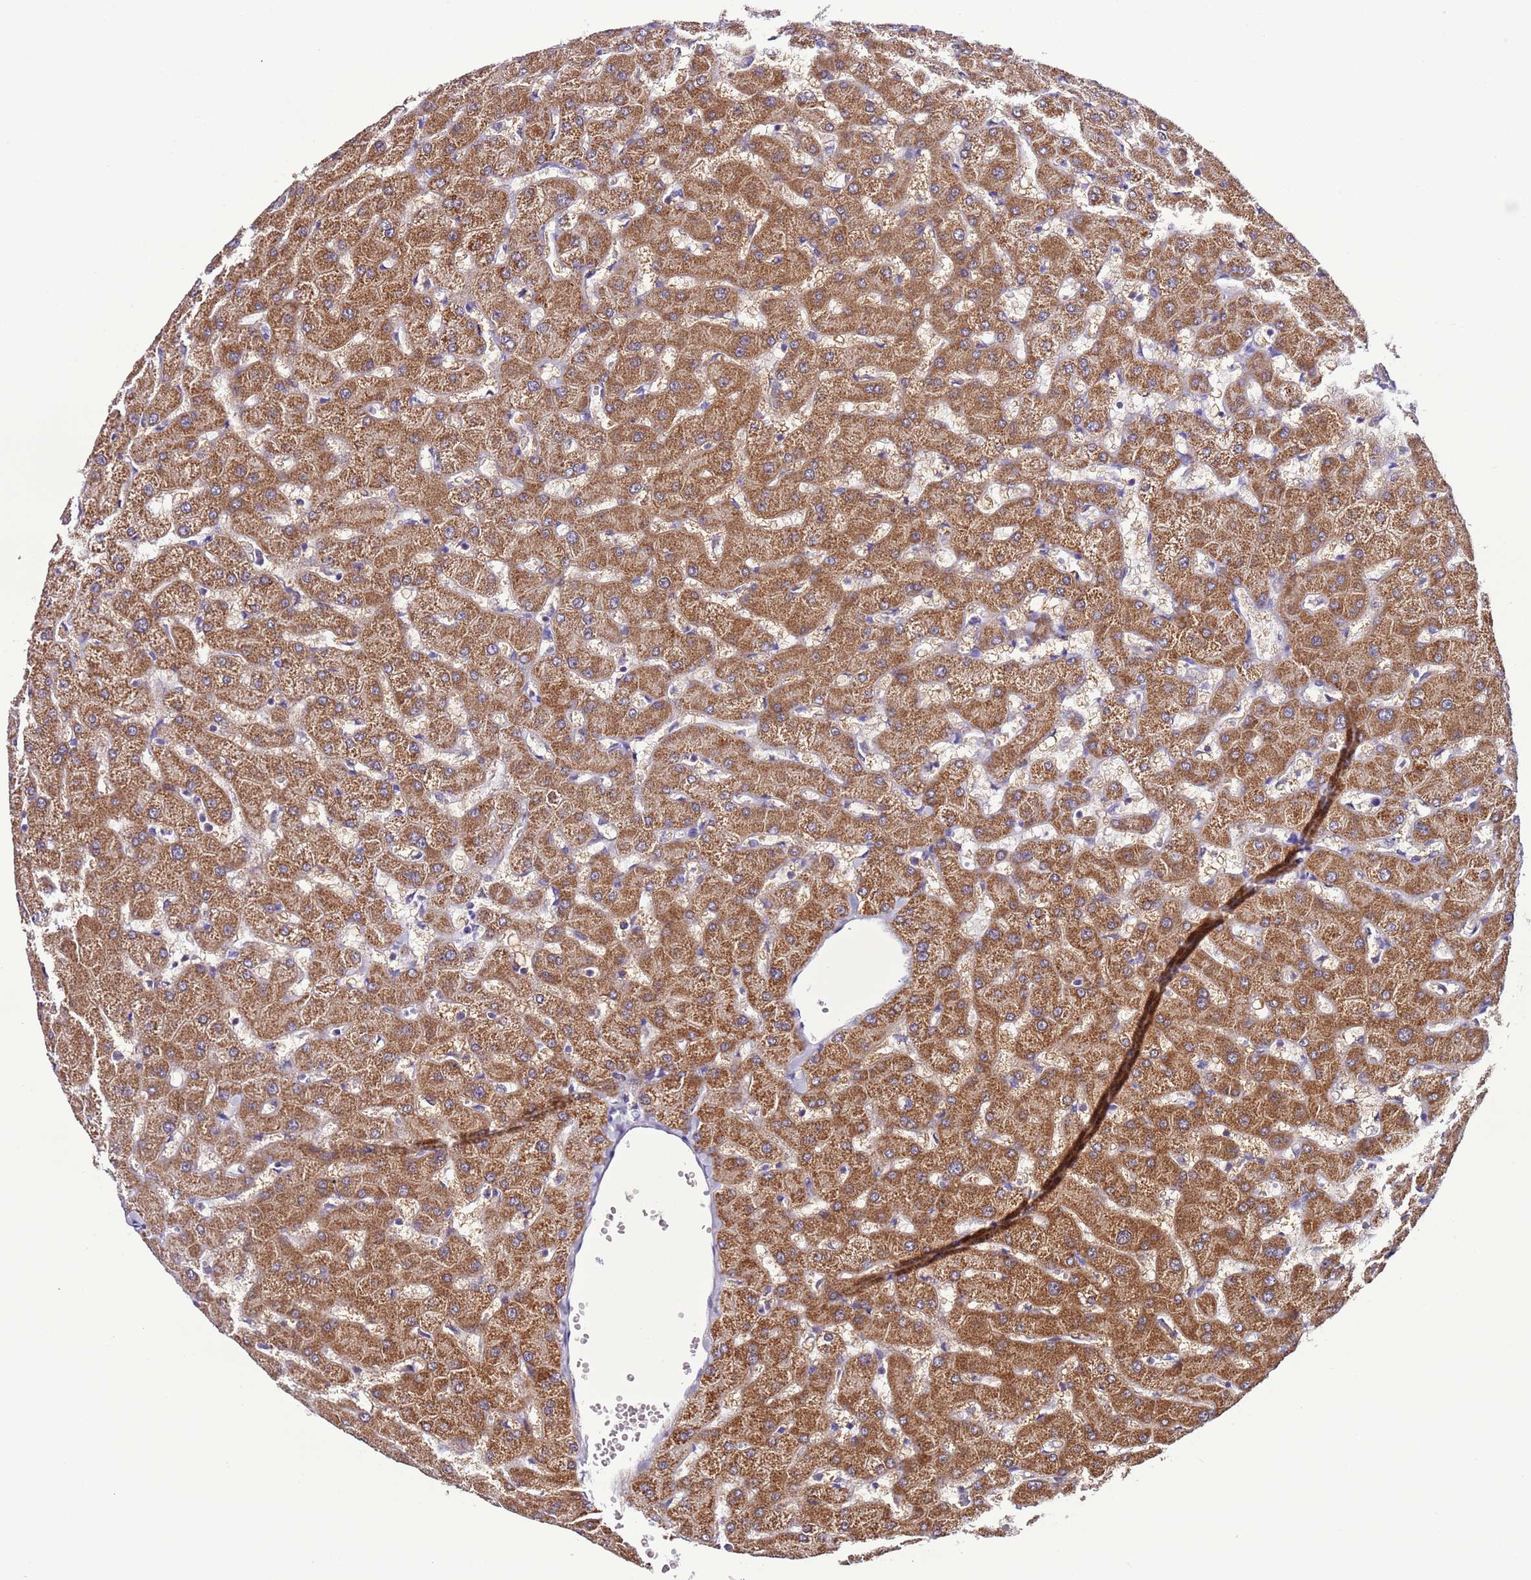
{"staining": {"intensity": "weak", "quantity": "25%-75%", "location": "cytoplasmic/membranous"}, "tissue": "liver", "cell_type": "Cholangiocytes", "image_type": "normal", "snomed": [{"axis": "morphology", "description": "Normal tissue, NOS"}, {"axis": "topography", "description": "Liver"}], "caption": "A brown stain labels weak cytoplasmic/membranous positivity of a protein in cholangiocytes of normal liver.", "gene": "UEVLD", "patient": {"sex": "female", "age": 63}}